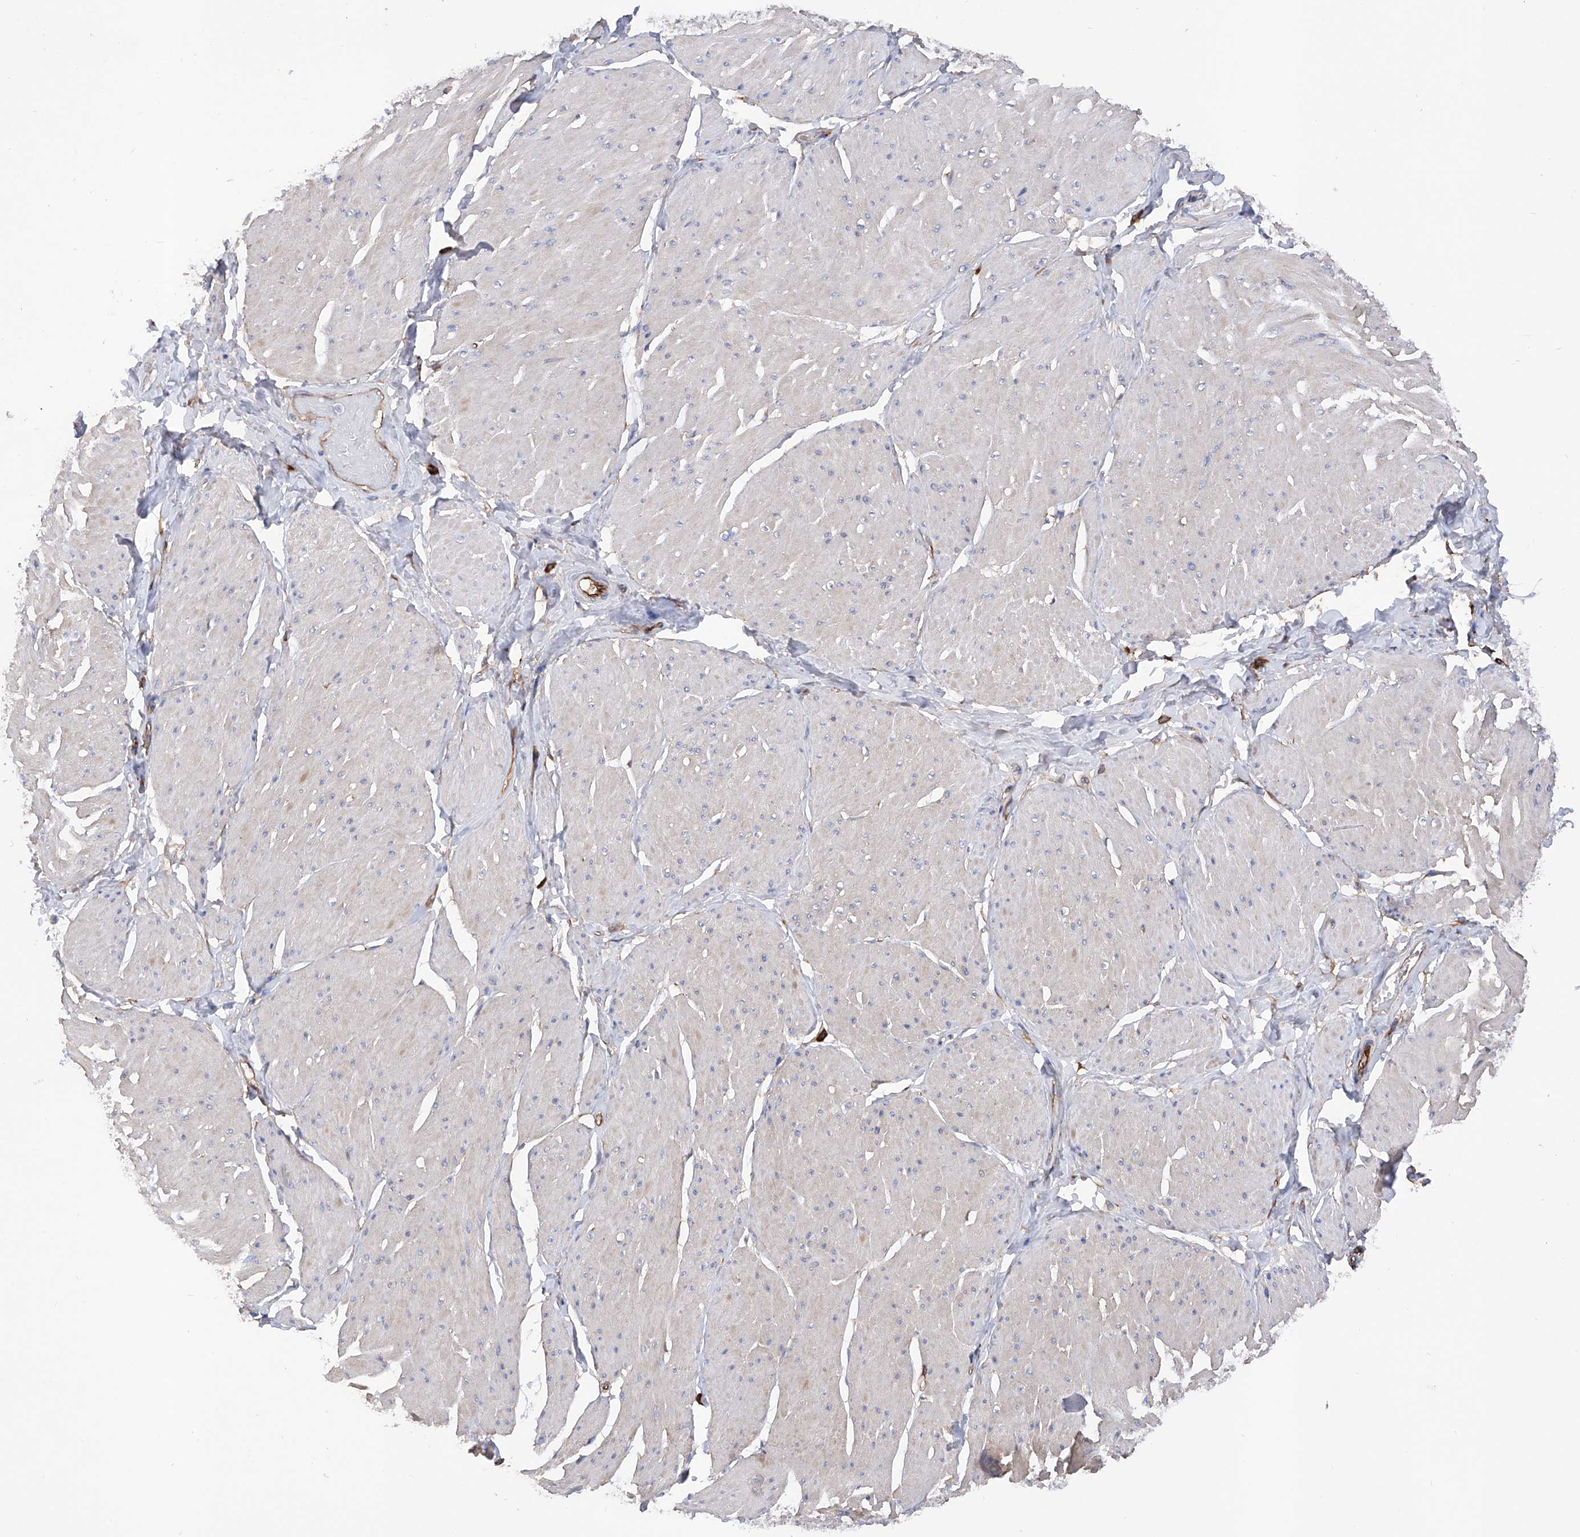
{"staining": {"intensity": "negative", "quantity": "none", "location": "none"}, "tissue": "smooth muscle", "cell_type": "Smooth muscle cells", "image_type": "normal", "snomed": [{"axis": "morphology", "description": "Urothelial carcinoma, High grade"}, {"axis": "topography", "description": "Urinary bladder"}], "caption": "DAB immunohistochemical staining of unremarkable smooth muscle displays no significant positivity in smooth muscle cells.", "gene": "INPP5B", "patient": {"sex": "male", "age": 46}}